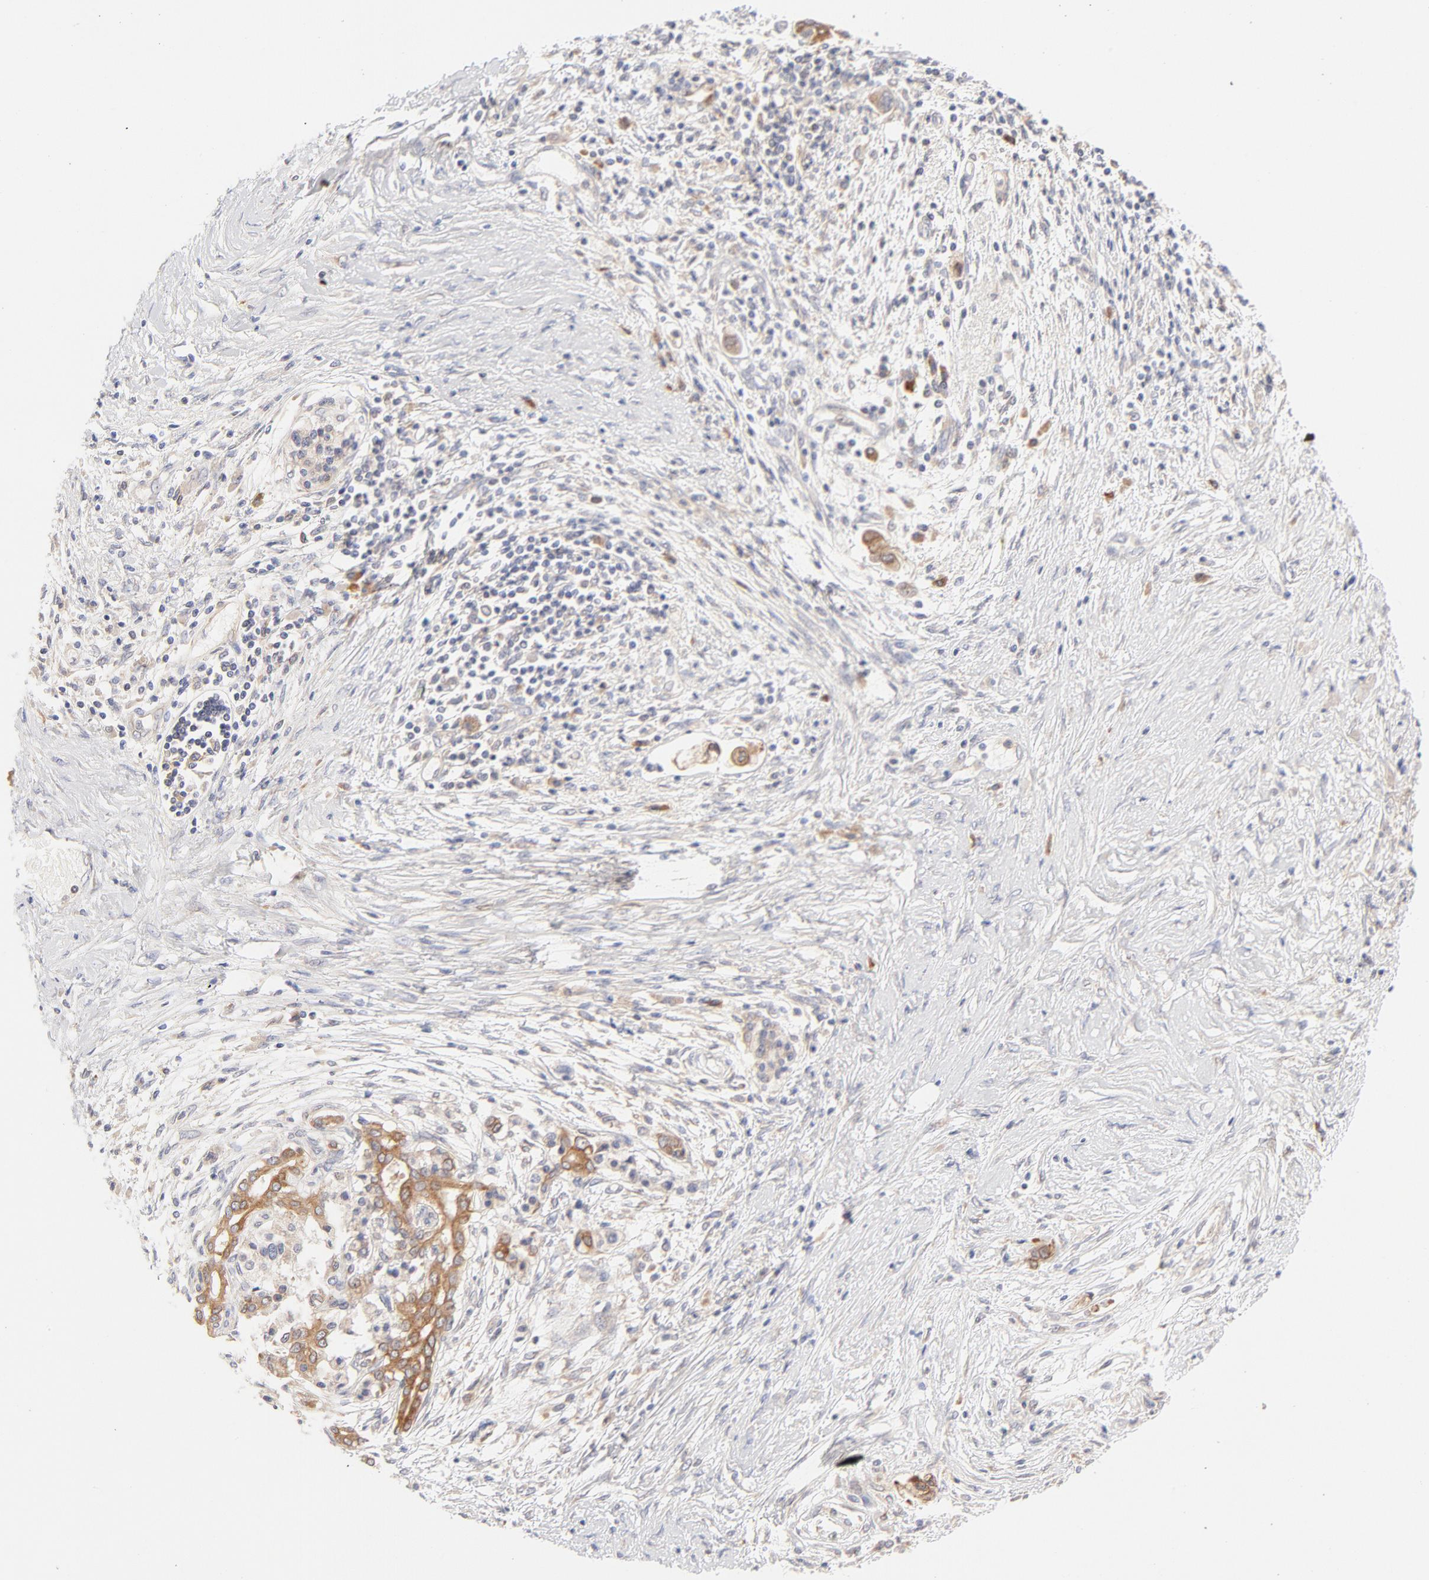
{"staining": {"intensity": "moderate", "quantity": ">75%", "location": "cytoplasmic/membranous"}, "tissue": "pancreatic cancer", "cell_type": "Tumor cells", "image_type": "cancer", "snomed": [{"axis": "morphology", "description": "Adenocarcinoma, NOS"}, {"axis": "topography", "description": "Pancreas"}], "caption": "Protein positivity by immunohistochemistry demonstrates moderate cytoplasmic/membranous expression in approximately >75% of tumor cells in pancreatic adenocarcinoma. Using DAB (3,3'-diaminobenzidine) (brown) and hematoxylin (blue) stains, captured at high magnification using brightfield microscopy.", "gene": "RPS6KA1", "patient": {"sex": "female", "age": 59}}